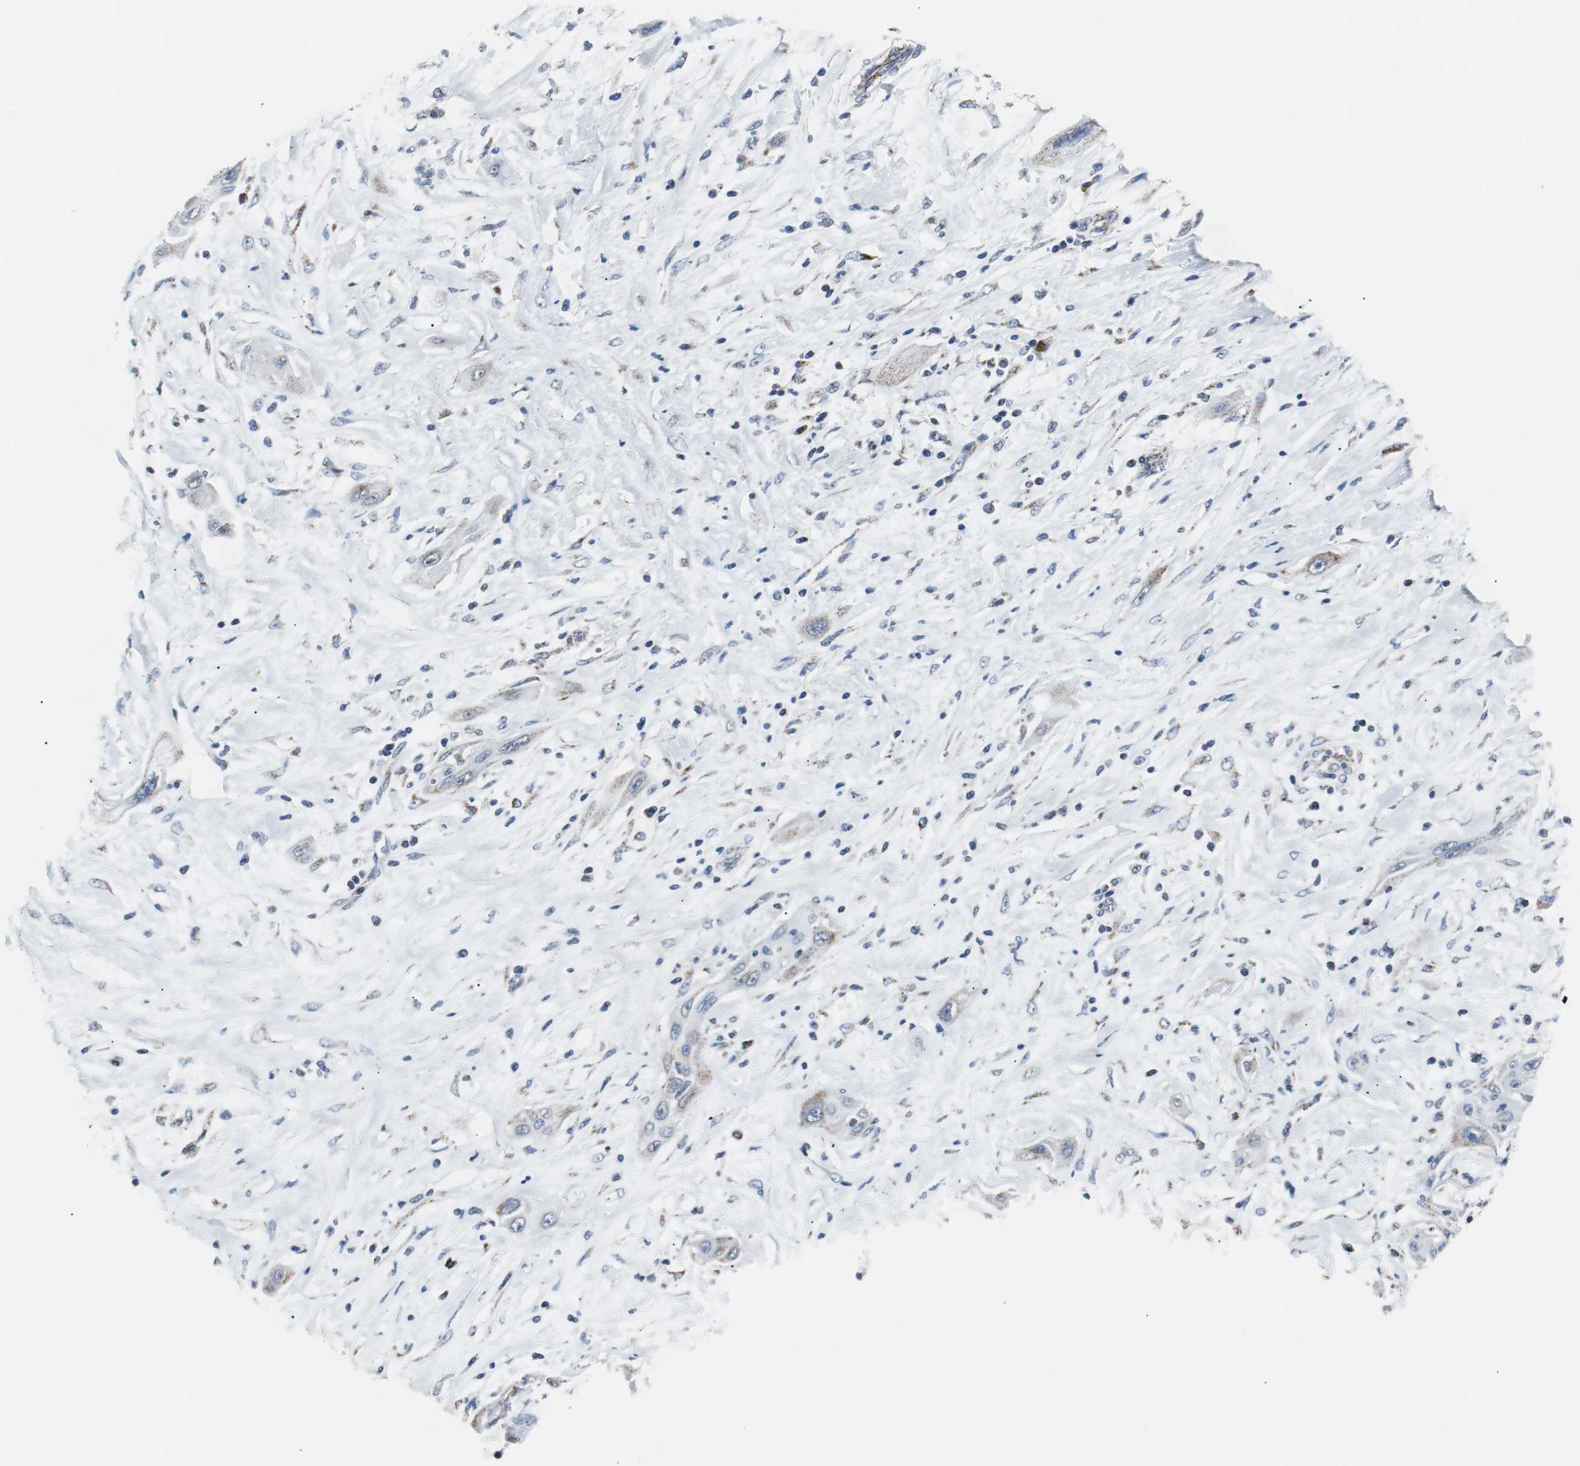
{"staining": {"intensity": "moderate", "quantity": "<25%", "location": "cytoplasmic/membranous"}, "tissue": "lung cancer", "cell_type": "Tumor cells", "image_type": "cancer", "snomed": [{"axis": "morphology", "description": "Squamous cell carcinoma, NOS"}, {"axis": "topography", "description": "Lung"}], "caption": "Tumor cells exhibit low levels of moderate cytoplasmic/membranous staining in approximately <25% of cells in lung cancer (squamous cell carcinoma). The protein is shown in brown color, while the nuclei are stained blue.", "gene": "PITRM1", "patient": {"sex": "female", "age": 47}}